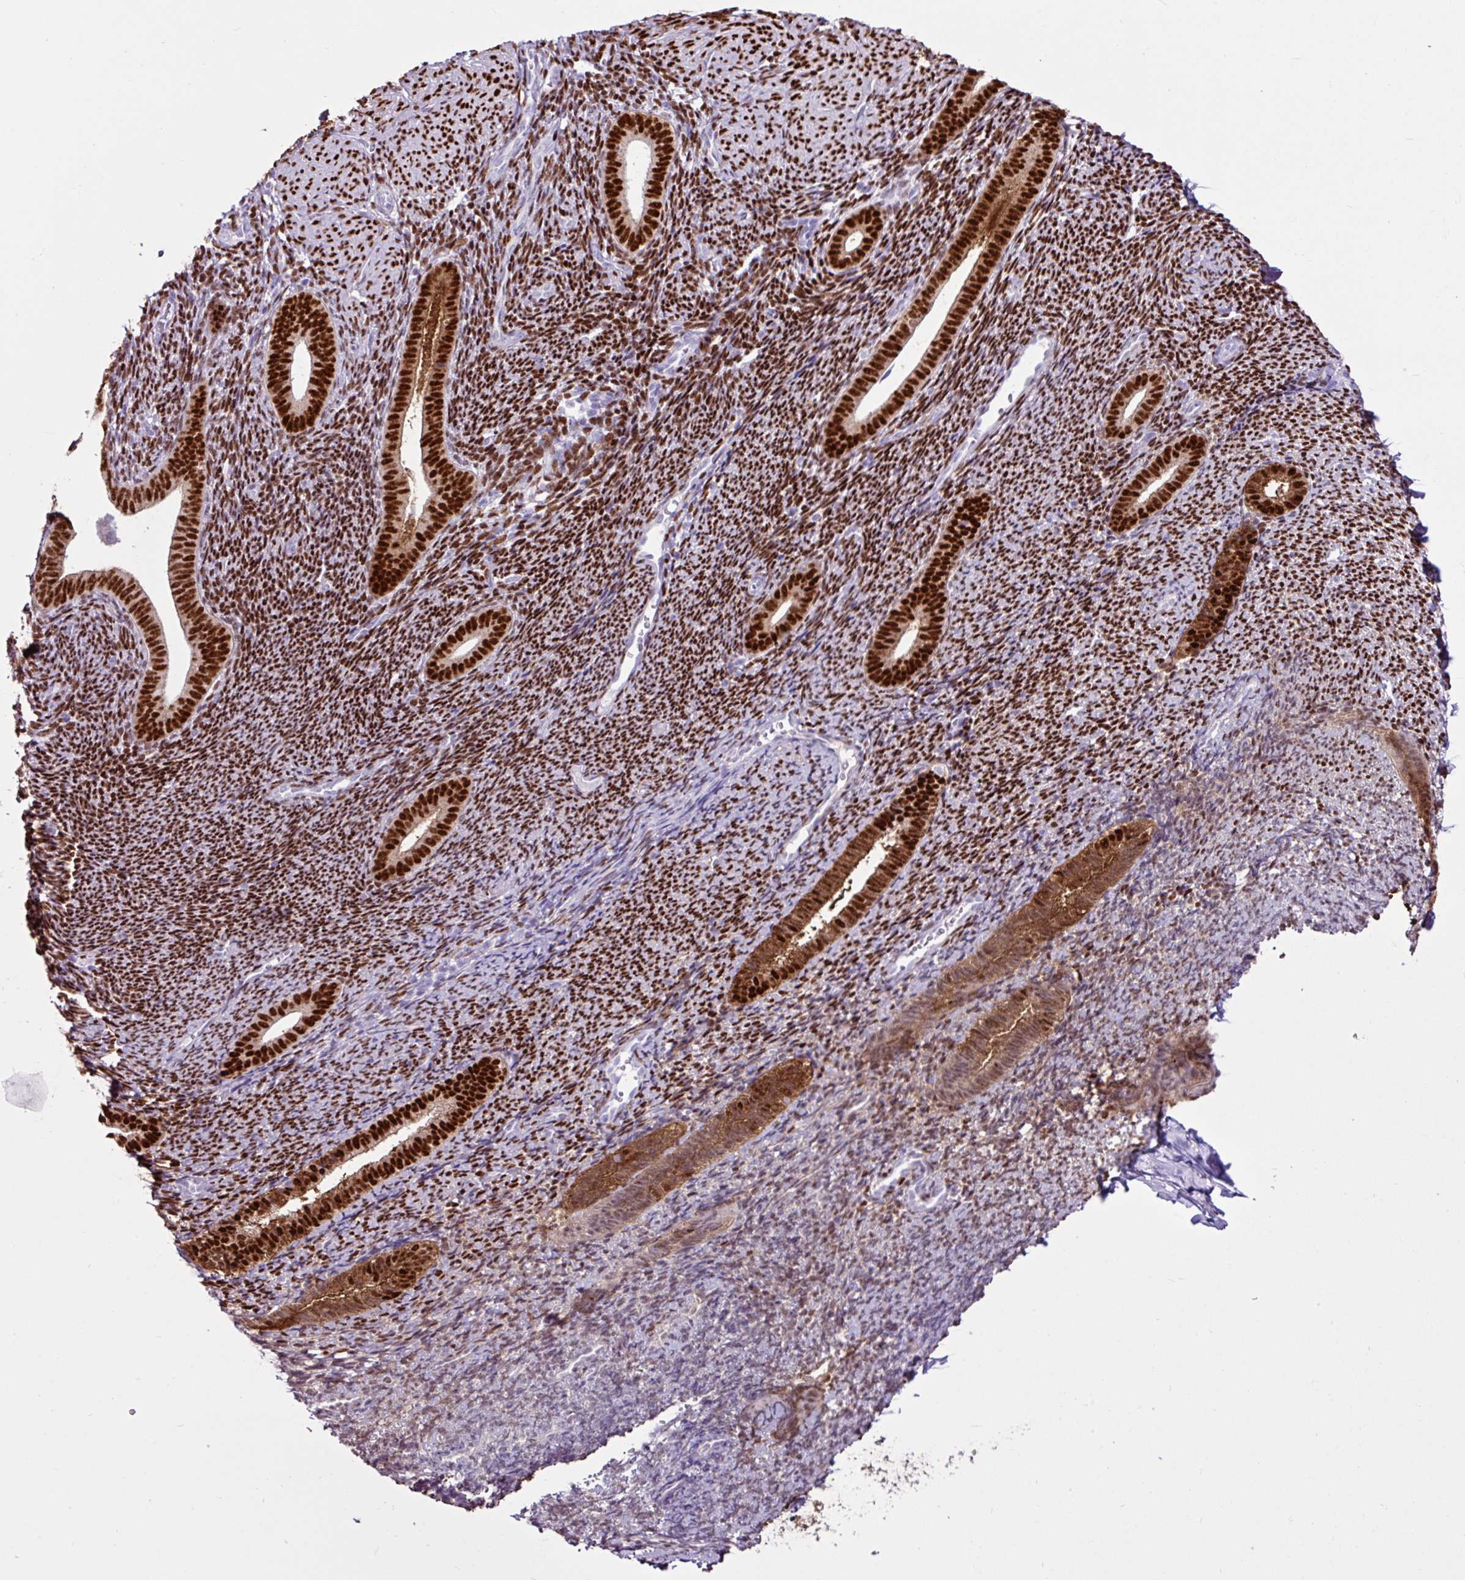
{"staining": {"intensity": "strong", "quantity": ">75%", "location": "nuclear"}, "tissue": "endometrium", "cell_type": "Cells in endometrial stroma", "image_type": "normal", "snomed": [{"axis": "morphology", "description": "Normal tissue, NOS"}, {"axis": "topography", "description": "Endometrium"}], "caption": "Immunohistochemical staining of normal human endometrium demonstrates high levels of strong nuclear positivity in about >75% of cells in endometrial stroma. Immunohistochemistry stains the protein of interest in brown and the nuclei are stained blue.", "gene": "PGR", "patient": {"sex": "female", "age": 39}}